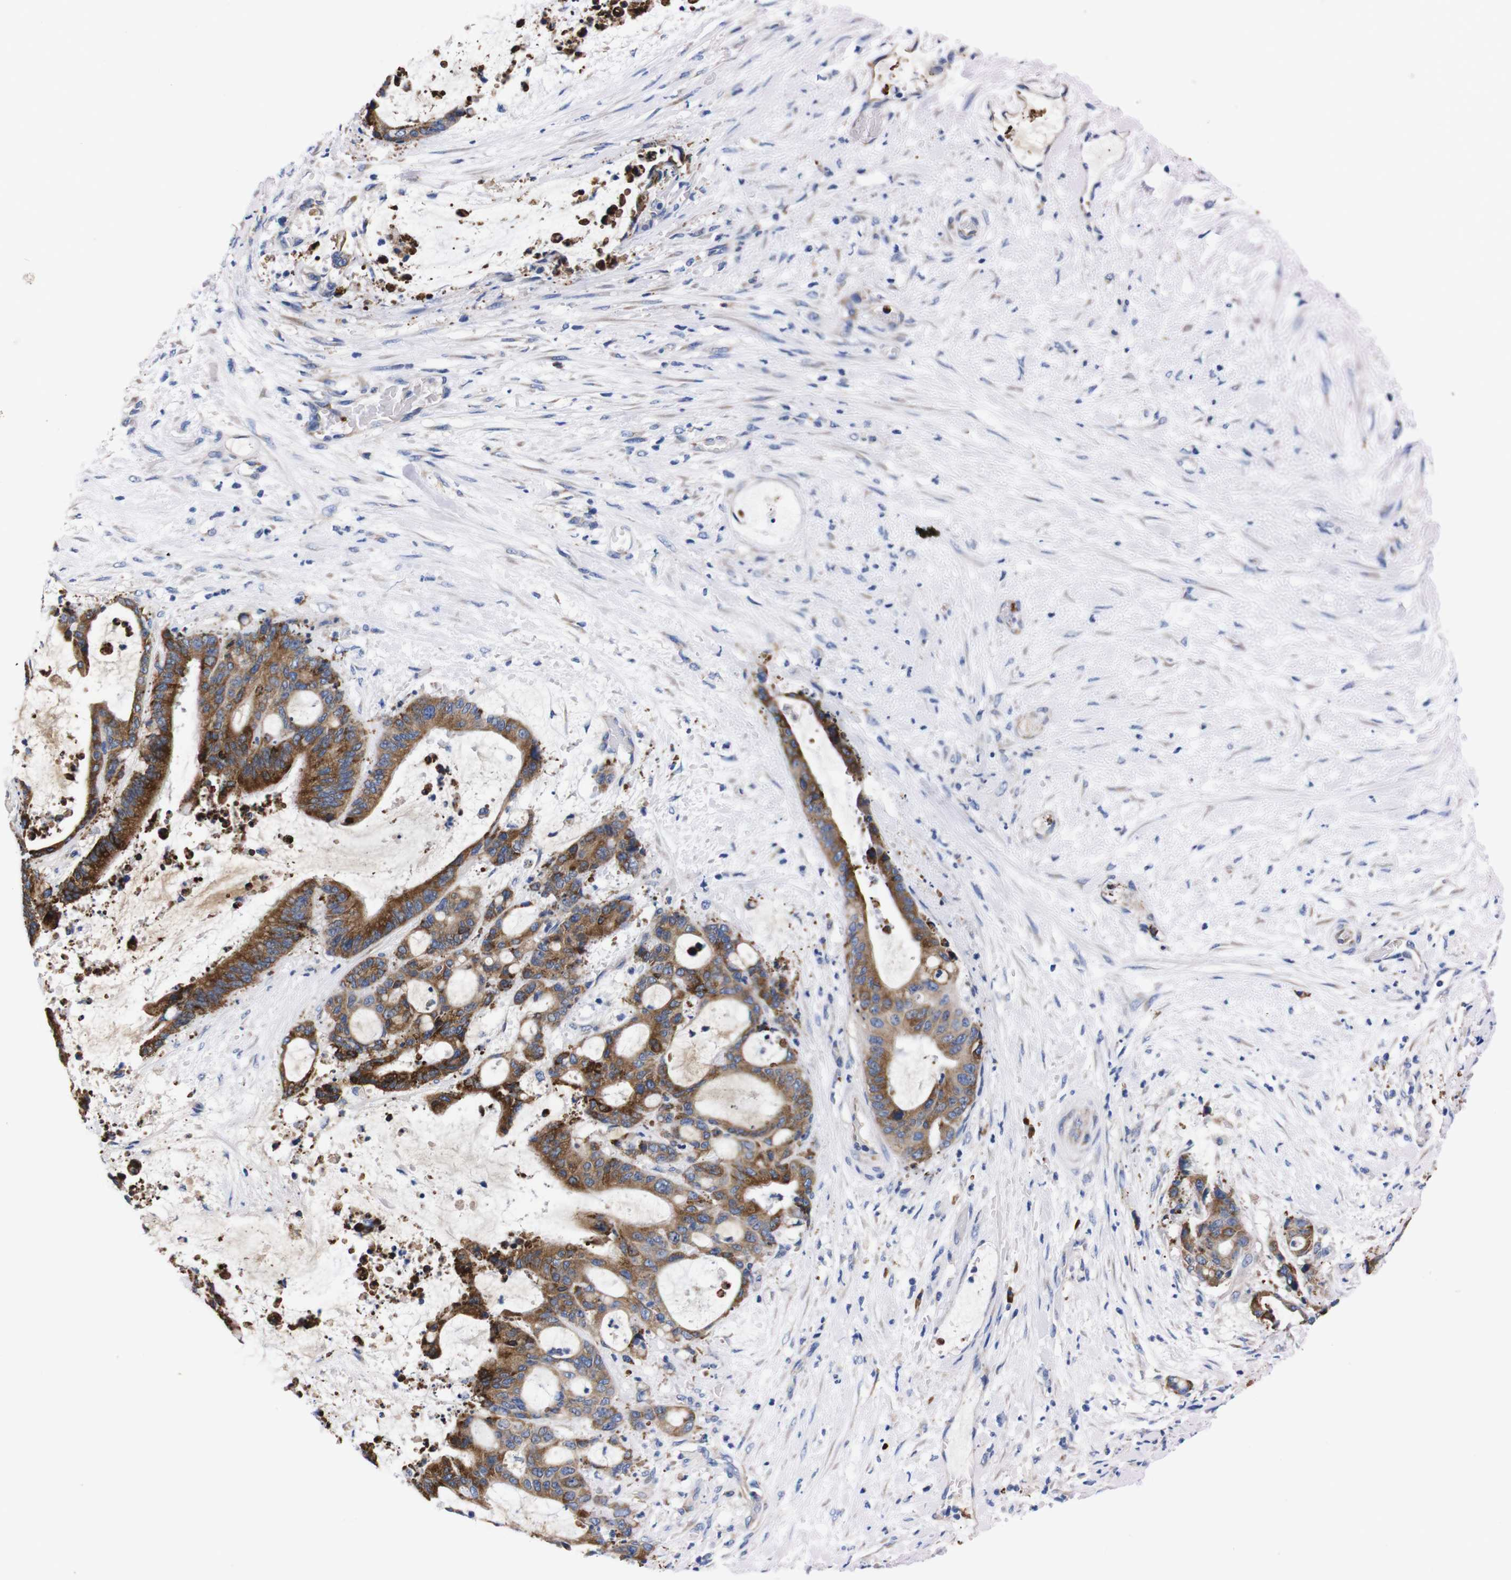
{"staining": {"intensity": "moderate", "quantity": ">75%", "location": "cytoplasmic/membranous"}, "tissue": "liver cancer", "cell_type": "Tumor cells", "image_type": "cancer", "snomed": [{"axis": "morphology", "description": "Normal tissue, NOS"}, {"axis": "morphology", "description": "Cholangiocarcinoma"}, {"axis": "topography", "description": "Liver"}, {"axis": "topography", "description": "Peripheral nerve tissue"}], "caption": "About >75% of tumor cells in human liver cancer (cholangiocarcinoma) demonstrate moderate cytoplasmic/membranous protein positivity as visualized by brown immunohistochemical staining.", "gene": "NEBL", "patient": {"sex": "female", "age": 73}}